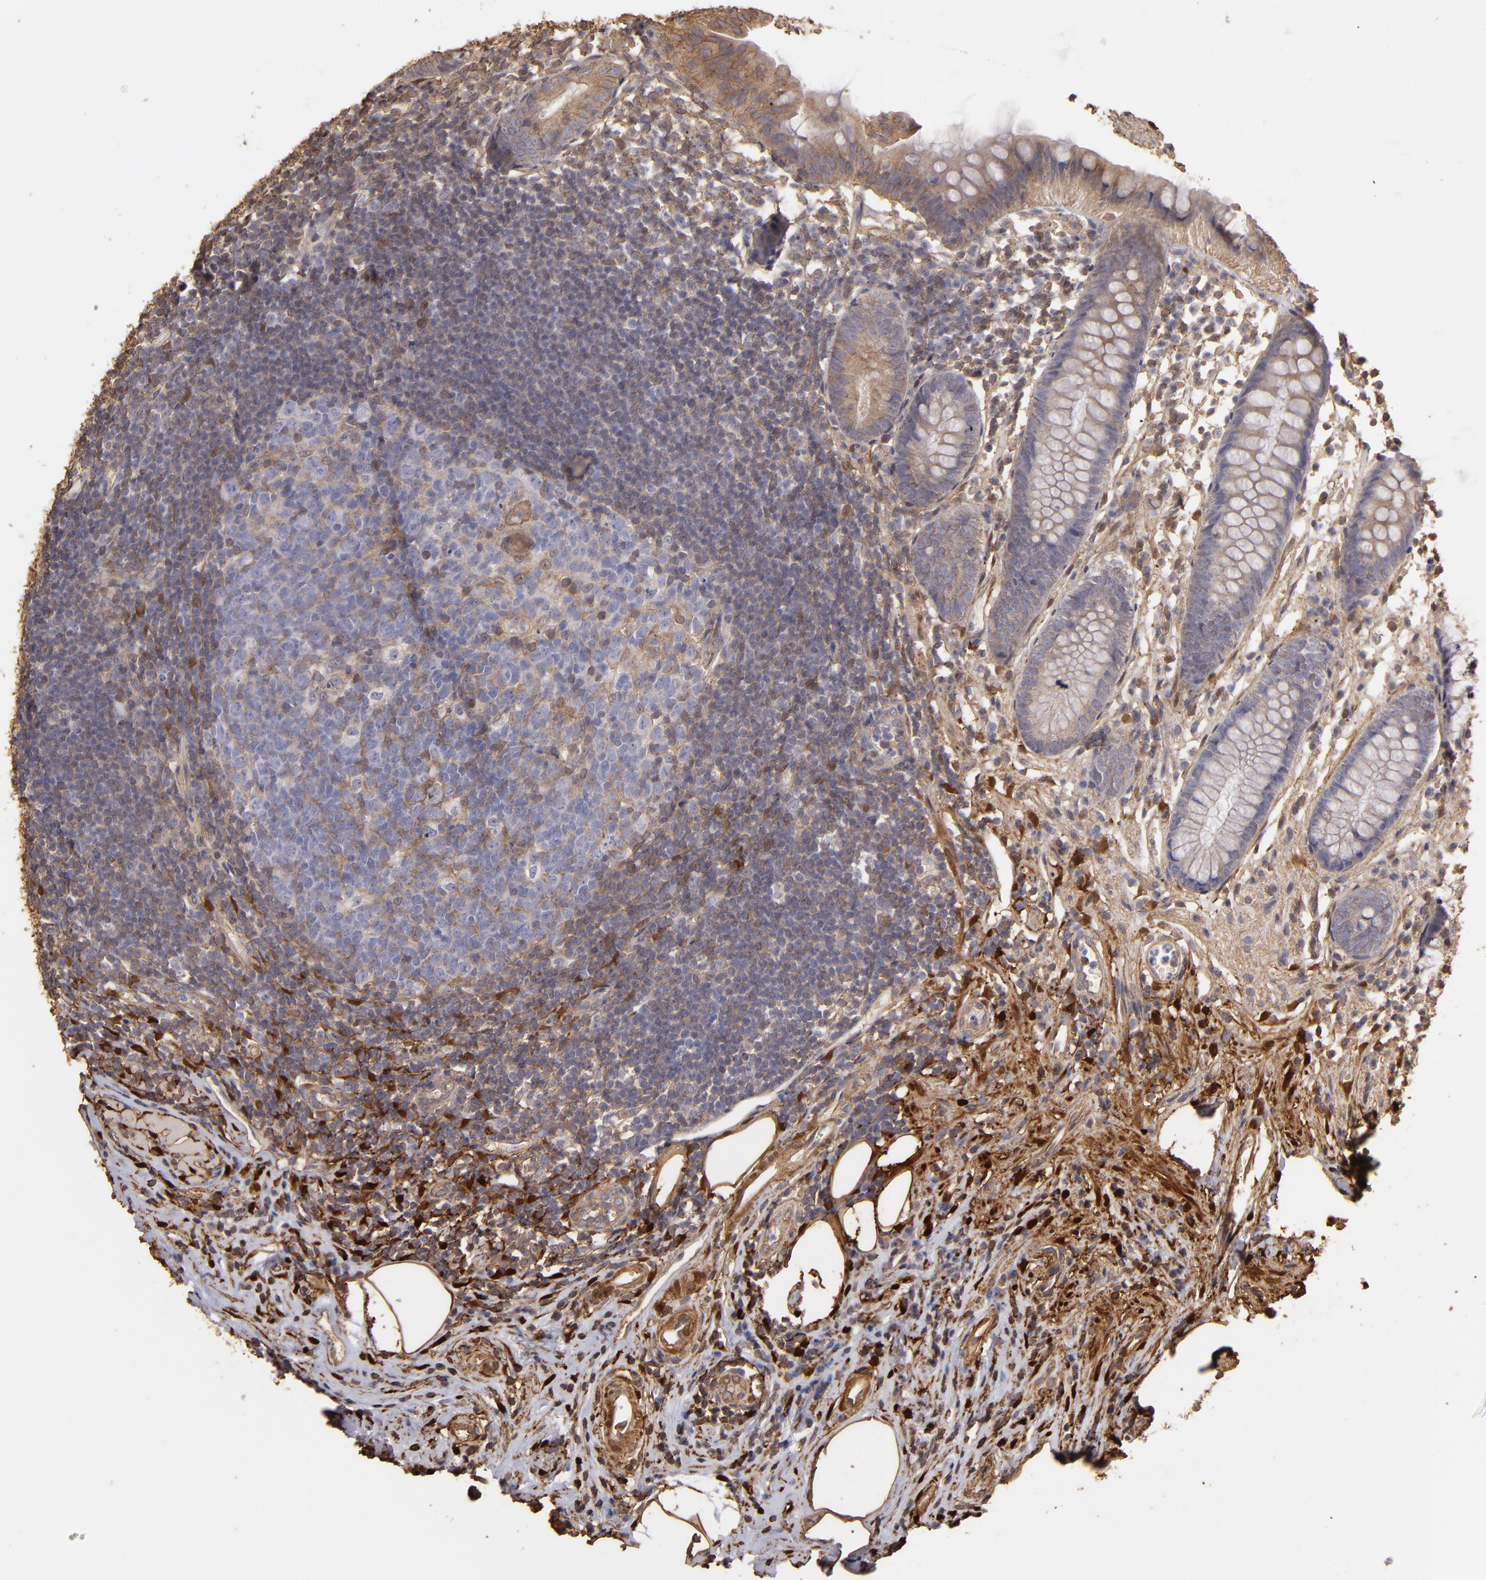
{"staining": {"intensity": "weak", "quantity": "25%-75%", "location": "cytoplasmic/membranous"}, "tissue": "appendix", "cell_type": "Glandular cells", "image_type": "normal", "snomed": [{"axis": "morphology", "description": "Normal tissue, NOS"}, {"axis": "topography", "description": "Appendix"}], "caption": "This is a photomicrograph of immunohistochemistry staining of benign appendix, which shows weak positivity in the cytoplasmic/membranous of glandular cells.", "gene": "HSPB6", "patient": {"sex": "male", "age": 38}}